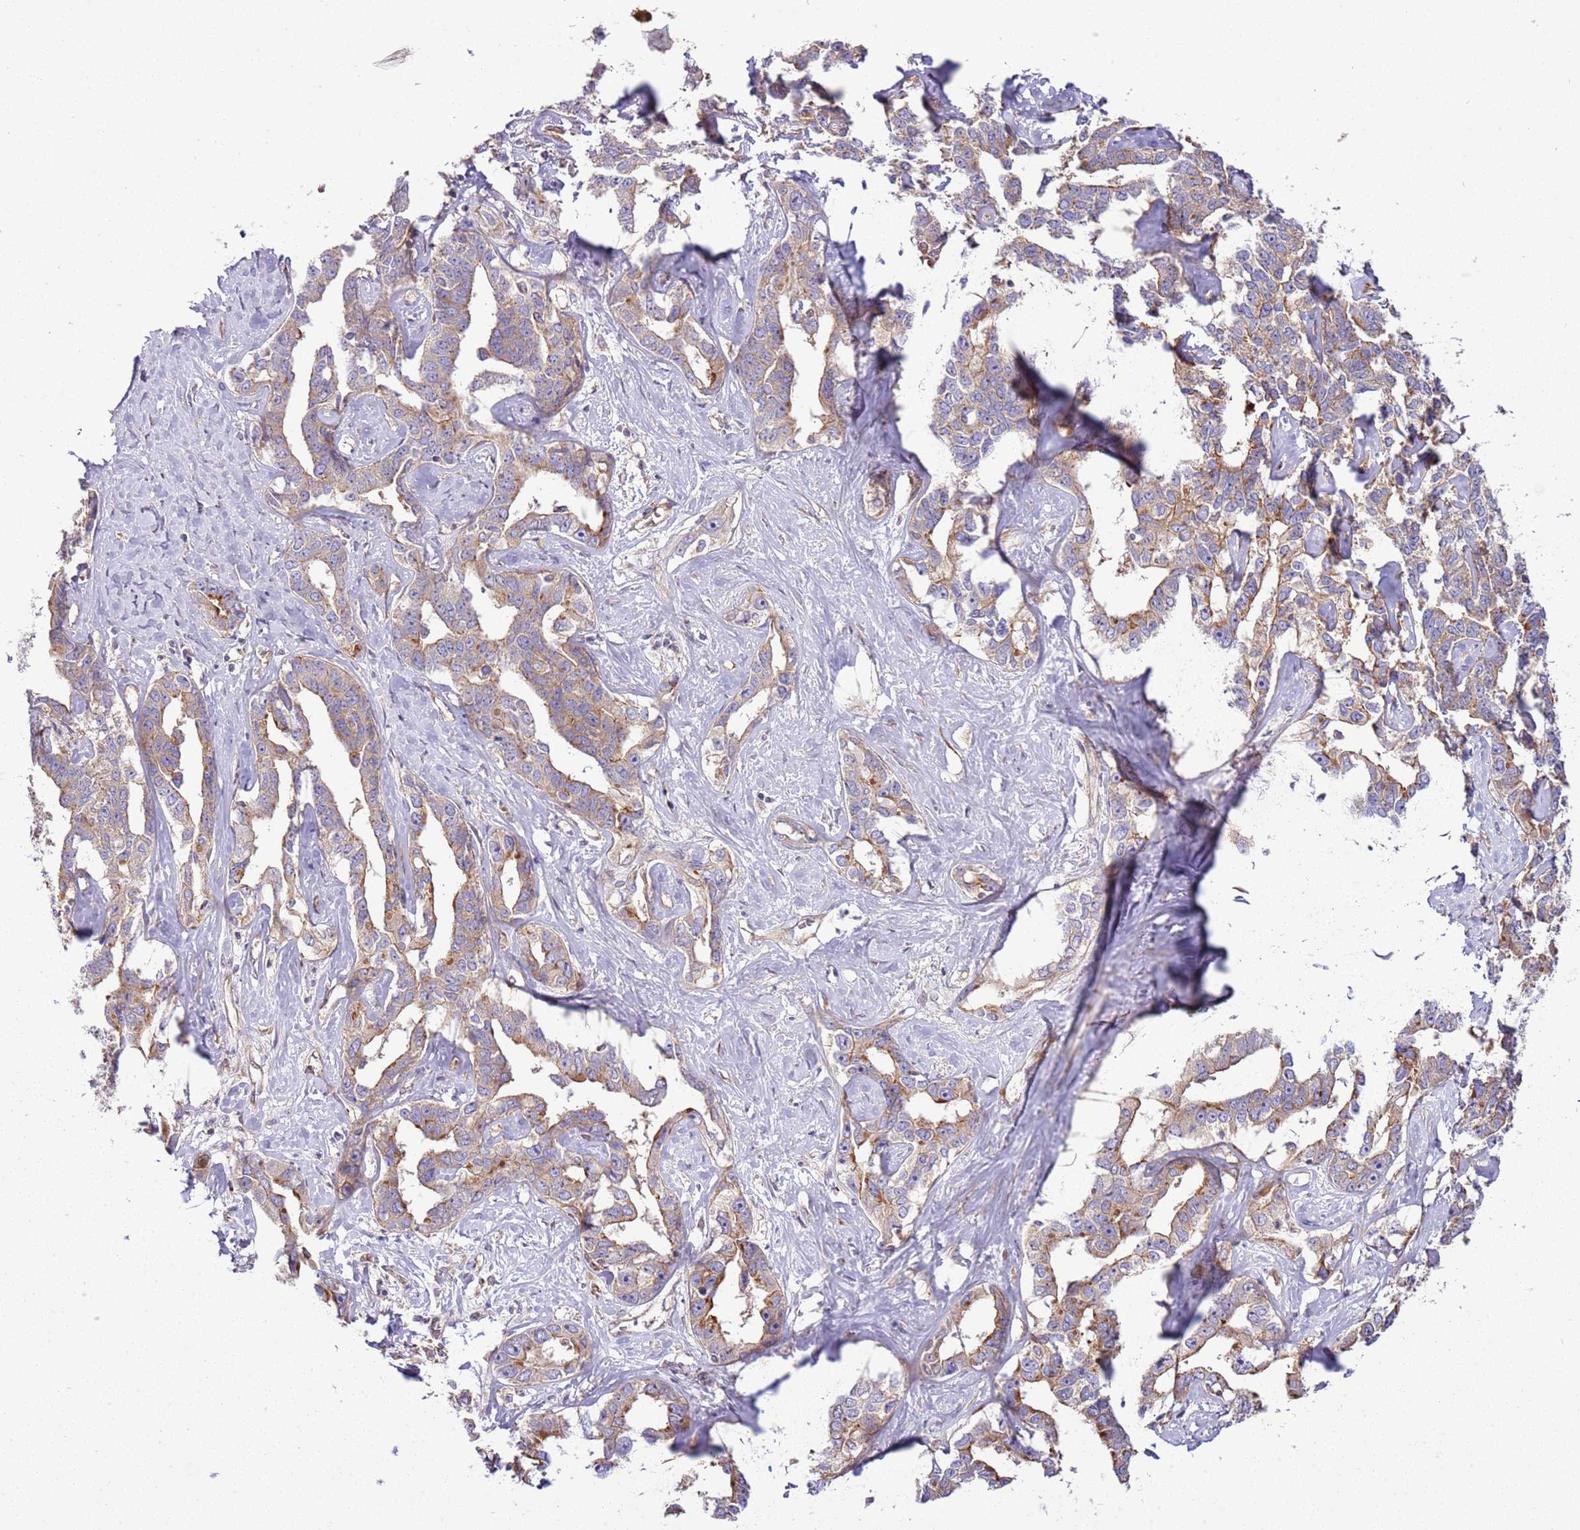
{"staining": {"intensity": "moderate", "quantity": "<25%", "location": "cytoplasmic/membranous"}, "tissue": "liver cancer", "cell_type": "Tumor cells", "image_type": "cancer", "snomed": [{"axis": "morphology", "description": "Cholangiocarcinoma"}, {"axis": "topography", "description": "Liver"}], "caption": "Liver cancer (cholangiocarcinoma) stained with immunohistochemistry (IHC) exhibits moderate cytoplasmic/membranous expression in about <25% of tumor cells.", "gene": "GNL1", "patient": {"sex": "male", "age": 59}}